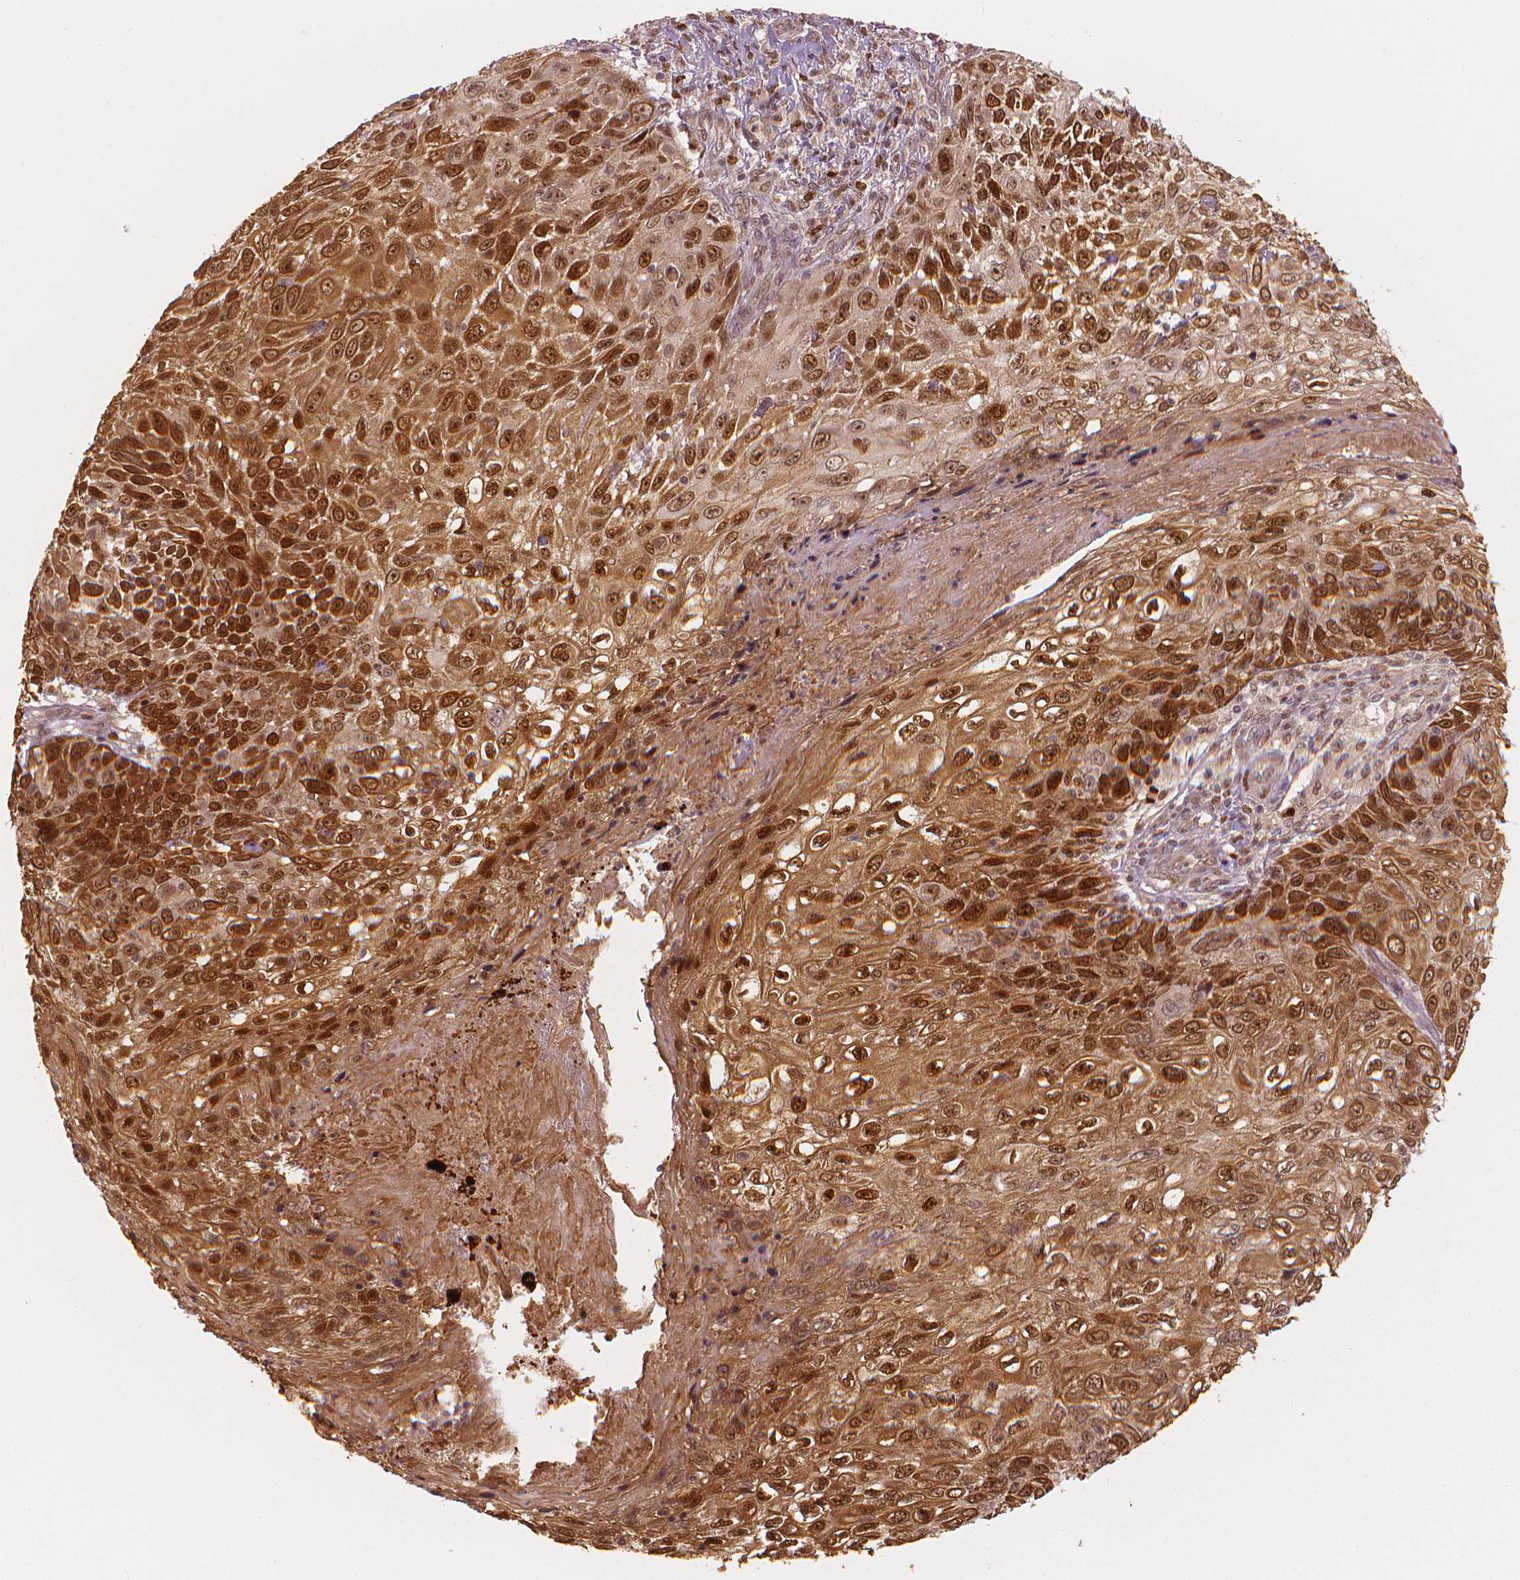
{"staining": {"intensity": "strong", "quantity": ">75%", "location": "nuclear"}, "tissue": "skin cancer", "cell_type": "Tumor cells", "image_type": "cancer", "snomed": [{"axis": "morphology", "description": "Squamous cell carcinoma, NOS"}, {"axis": "topography", "description": "Skin"}], "caption": "High-power microscopy captured an immunohistochemistry (IHC) micrograph of squamous cell carcinoma (skin), revealing strong nuclear staining in approximately >75% of tumor cells.", "gene": "NSD2", "patient": {"sex": "male", "age": 92}}